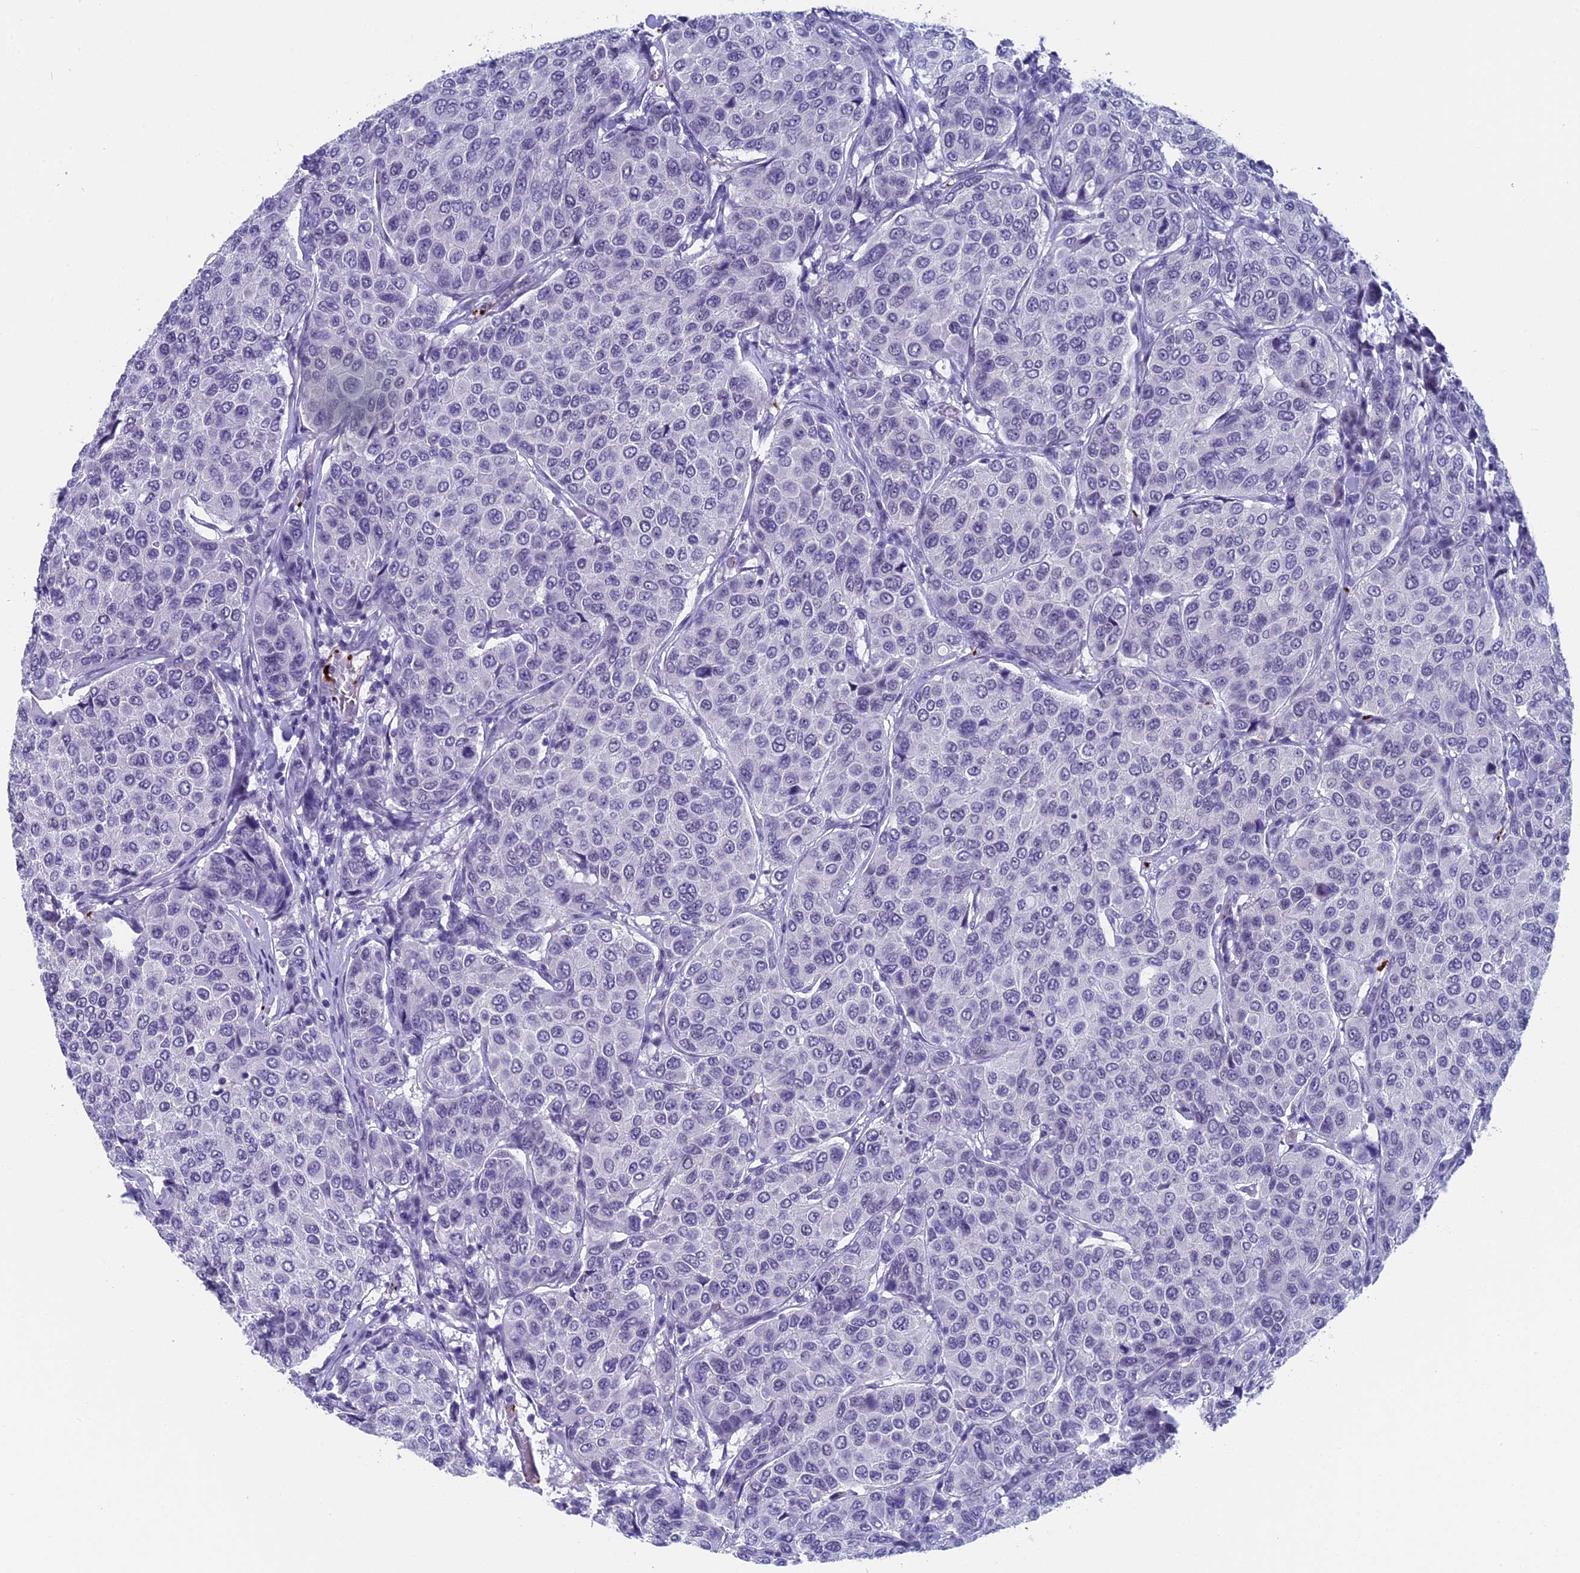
{"staining": {"intensity": "negative", "quantity": "none", "location": "none"}, "tissue": "breast cancer", "cell_type": "Tumor cells", "image_type": "cancer", "snomed": [{"axis": "morphology", "description": "Duct carcinoma"}, {"axis": "topography", "description": "Breast"}], "caption": "Image shows no significant protein positivity in tumor cells of intraductal carcinoma (breast).", "gene": "AIFM2", "patient": {"sex": "female", "age": 55}}